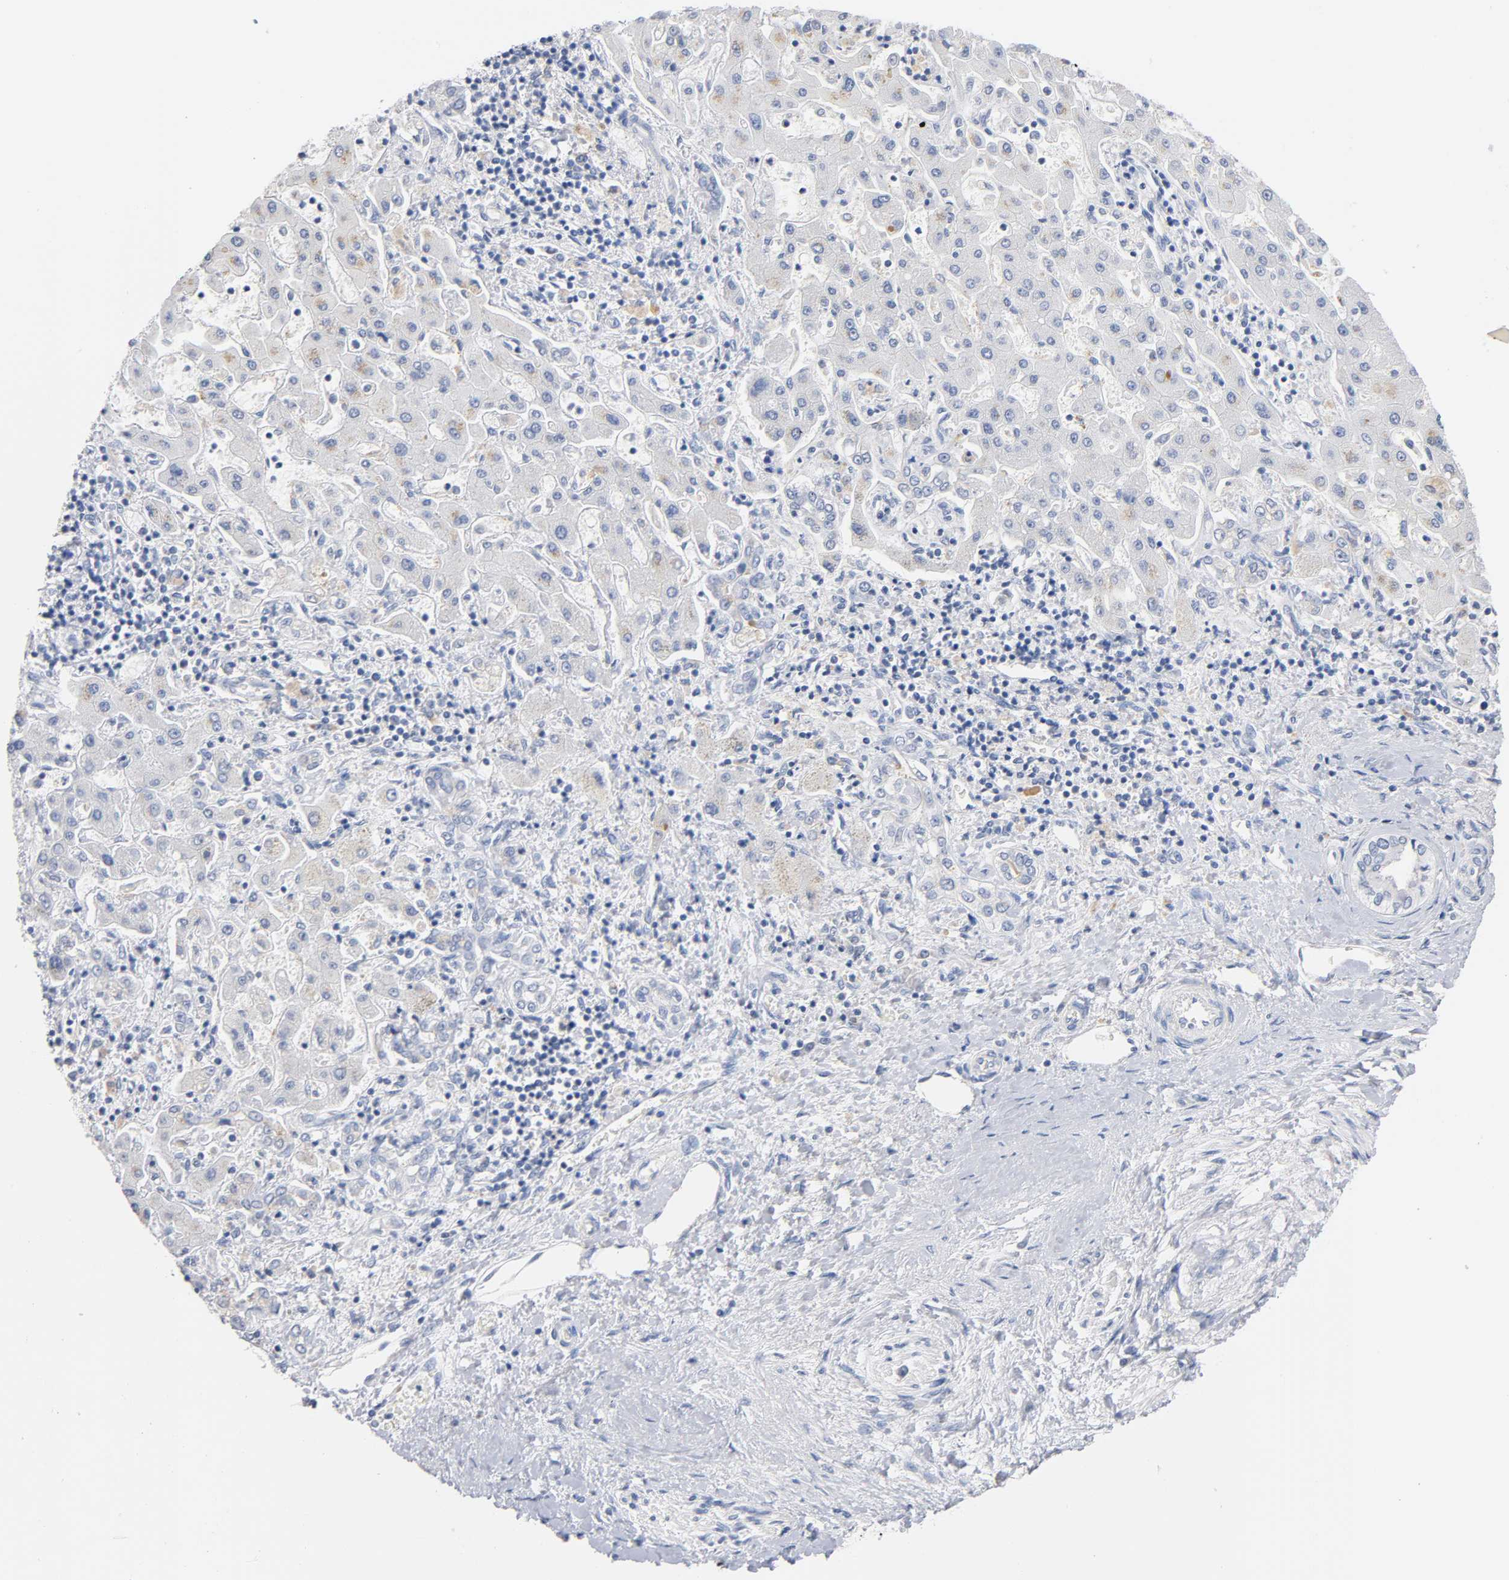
{"staining": {"intensity": "weak", "quantity": "25%-75%", "location": "cytoplasmic/membranous"}, "tissue": "liver cancer", "cell_type": "Tumor cells", "image_type": "cancer", "snomed": [{"axis": "morphology", "description": "Cholangiocarcinoma"}, {"axis": "topography", "description": "Liver"}], "caption": "This histopathology image displays IHC staining of human liver cholangiocarcinoma, with low weak cytoplasmic/membranous staining in about 25%-75% of tumor cells.", "gene": "MALT1", "patient": {"sex": "male", "age": 50}}